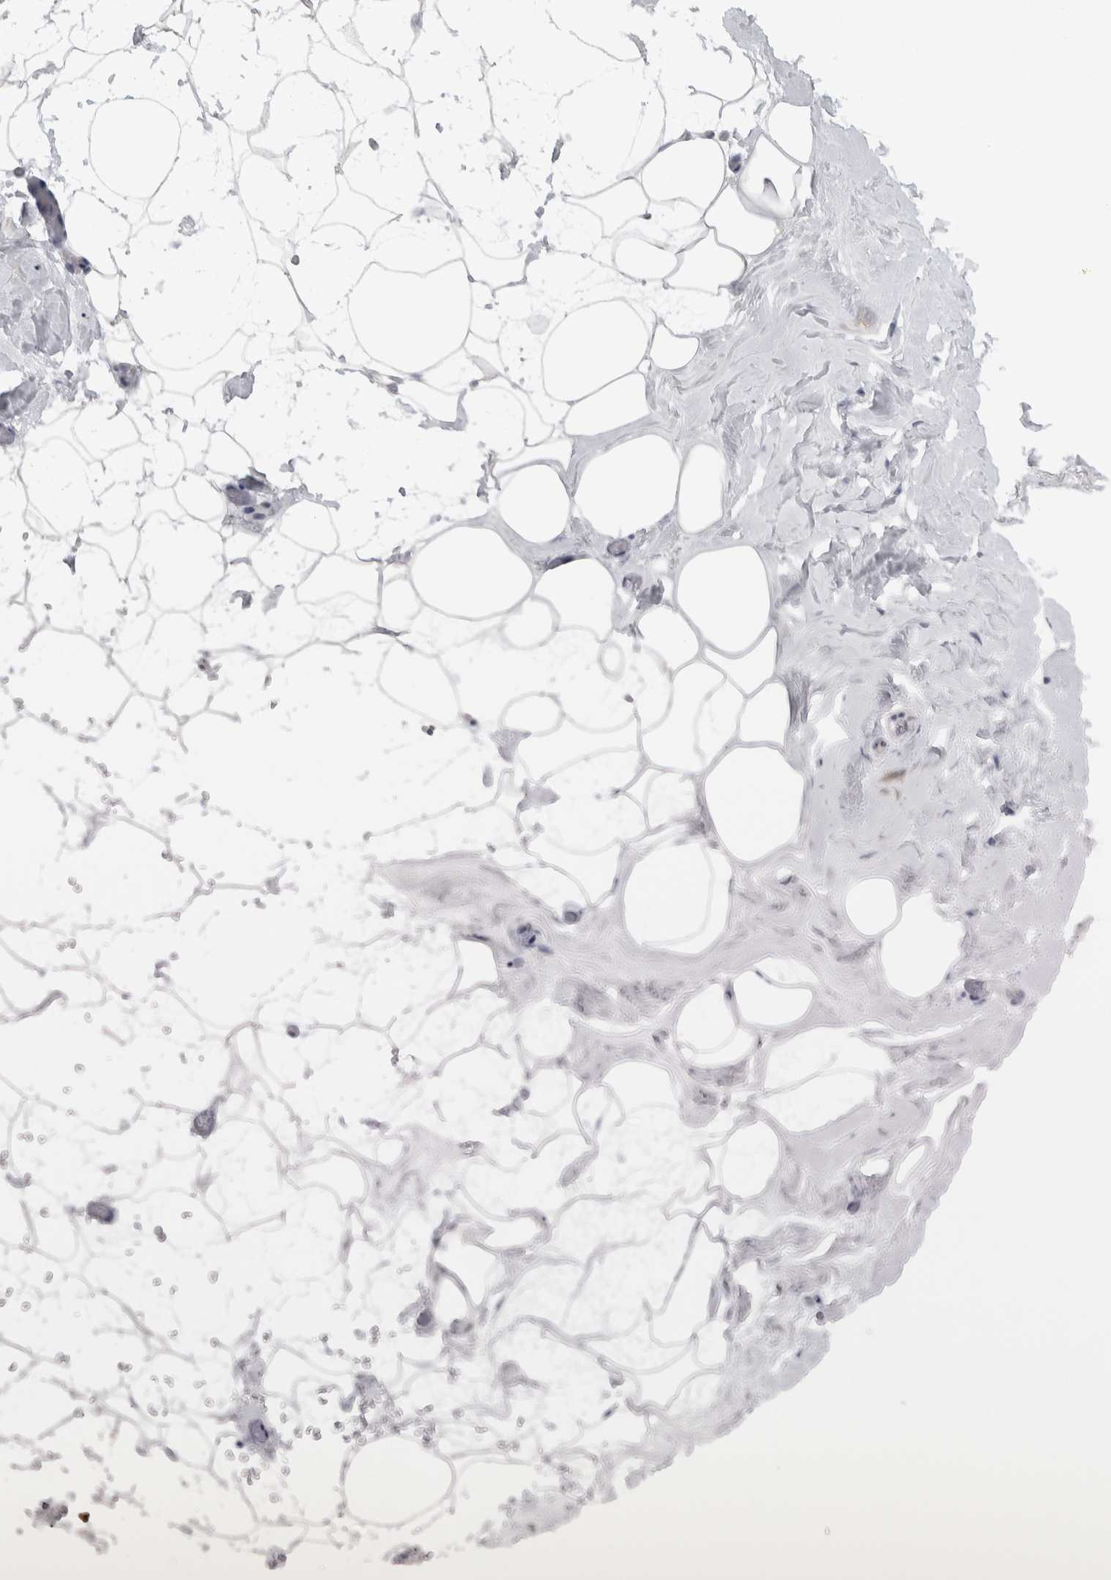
{"staining": {"intensity": "moderate", "quantity": ">75%", "location": "cytoplasmic/membranous"}, "tissue": "adipose tissue", "cell_type": "Adipocytes", "image_type": "normal", "snomed": [{"axis": "morphology", "description": "Normal tissue, NOS"}, {"axis": "morphology", "description": "Fibrosis, NOS"}, {"axis": "topography", "description": "Breast"}, {"axis": "topography", "description": "Adipose tissue"}], "caption": "Protein analysis of unremarkable adipose tissue demonstrates moderate cytoplasmic/membranous expression in approximately >75% of adipocytes. Nuclei are stained in blue.", "gene": "PTPRN2", "patient": {"sex": "female", "age": 39}}